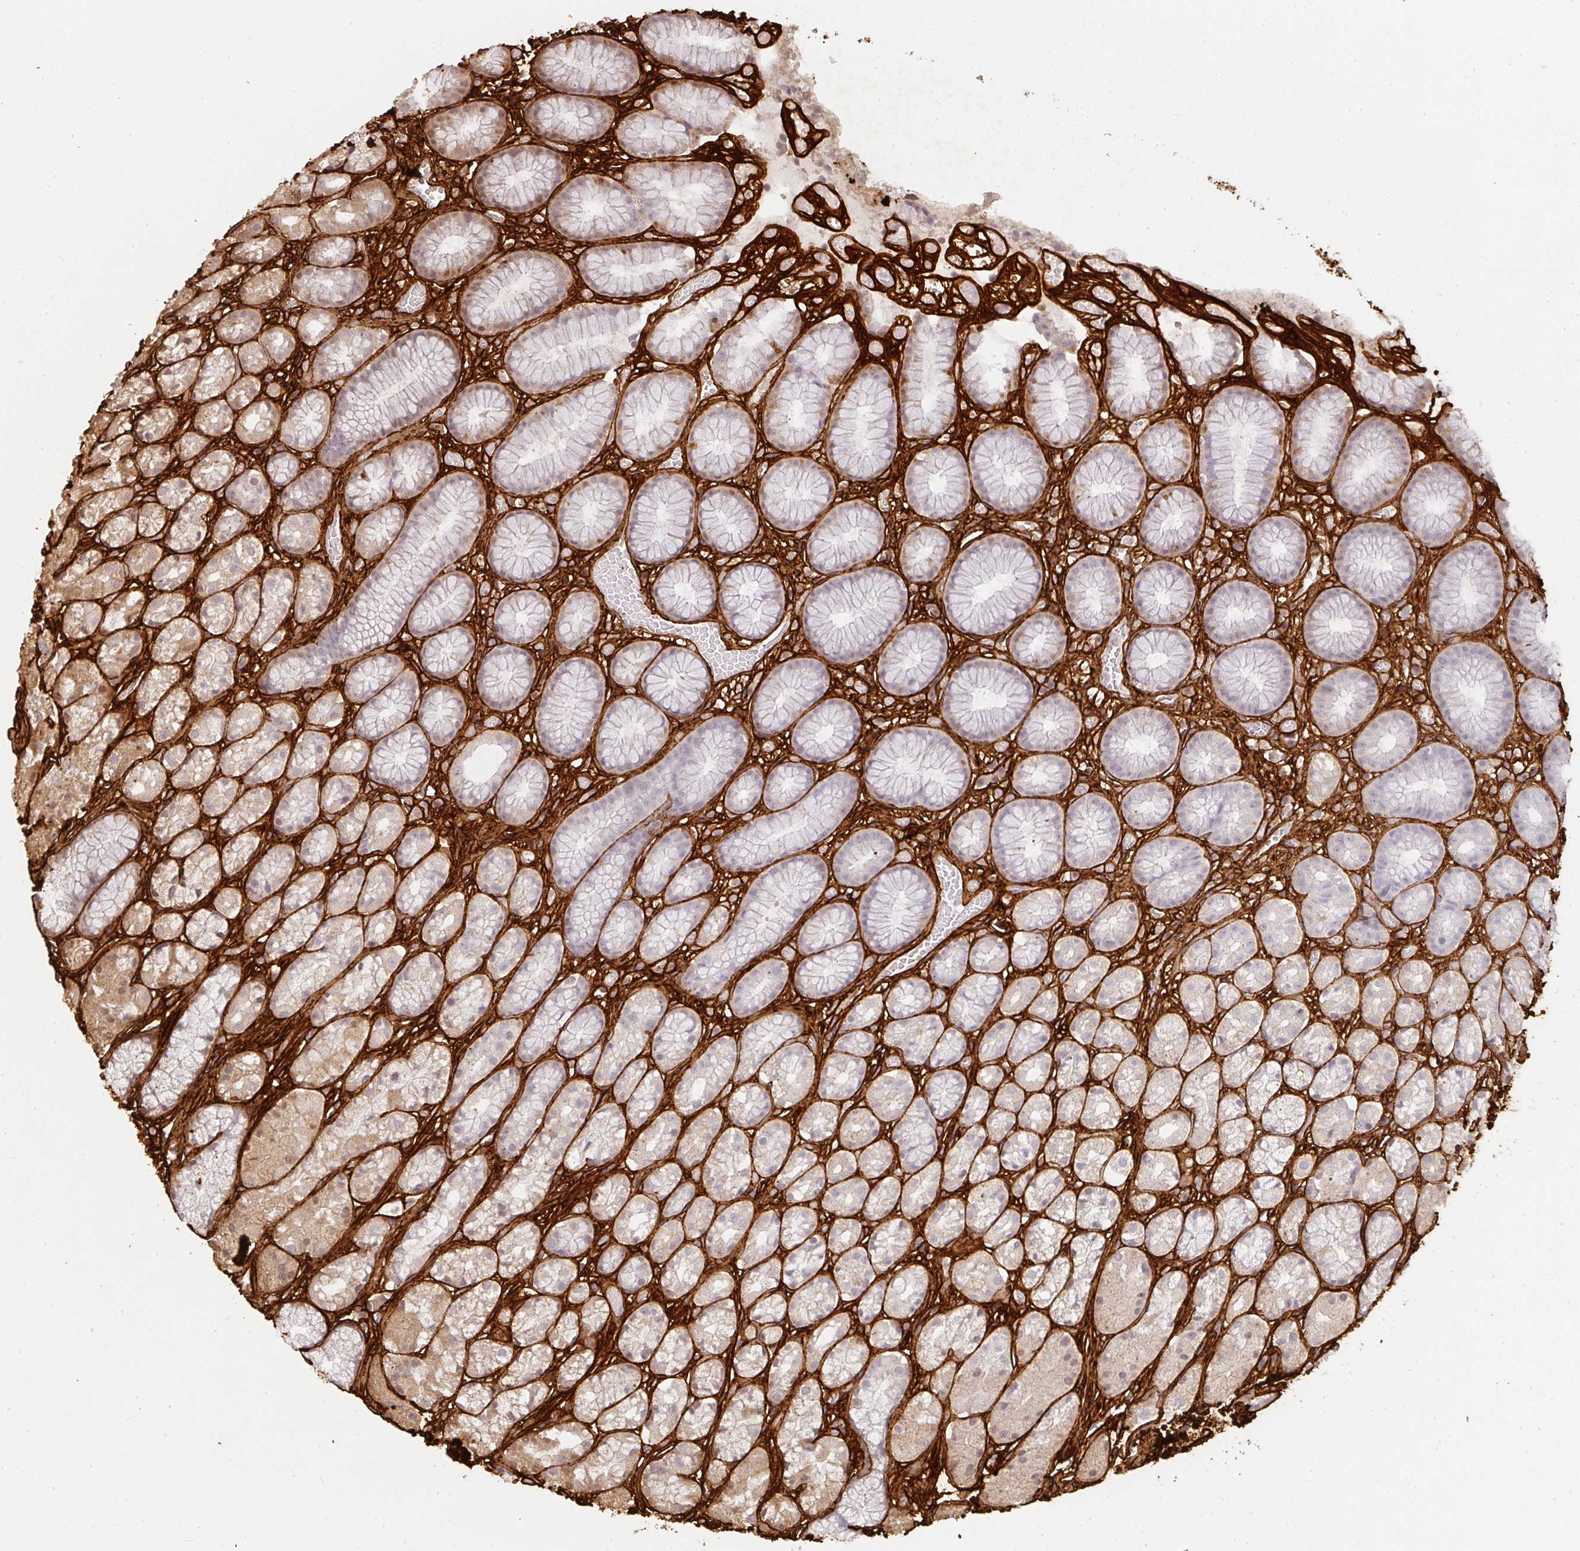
{"staining": {"intensity": "weak", "quantity": "<25%", "location": "cytoplasmic/membranous"}, "tissue": "stomach", "cell_type": "Glandular cells", "image_type": "normal", "snomed": [{"axis": "morphology", "description": "Normal tissue, NOS"}, {"axis": "topography", "description": "Smooth muscle"}, {"axis": "topography", "description": "Stomach"}], "caption": "IHC micrograph of normal human stomach stained for a protein (brown), which reveals no expression in glandular cells. (Stains: DAB (3,3'-diaminobenzidine) immunohistochemistry (IHC) with hematoxylin counter stain, Microscopy: brightfield microscopy at high magnification).", "gene": "COL3A1", "patient": {"sex": "male", "age": 70}}